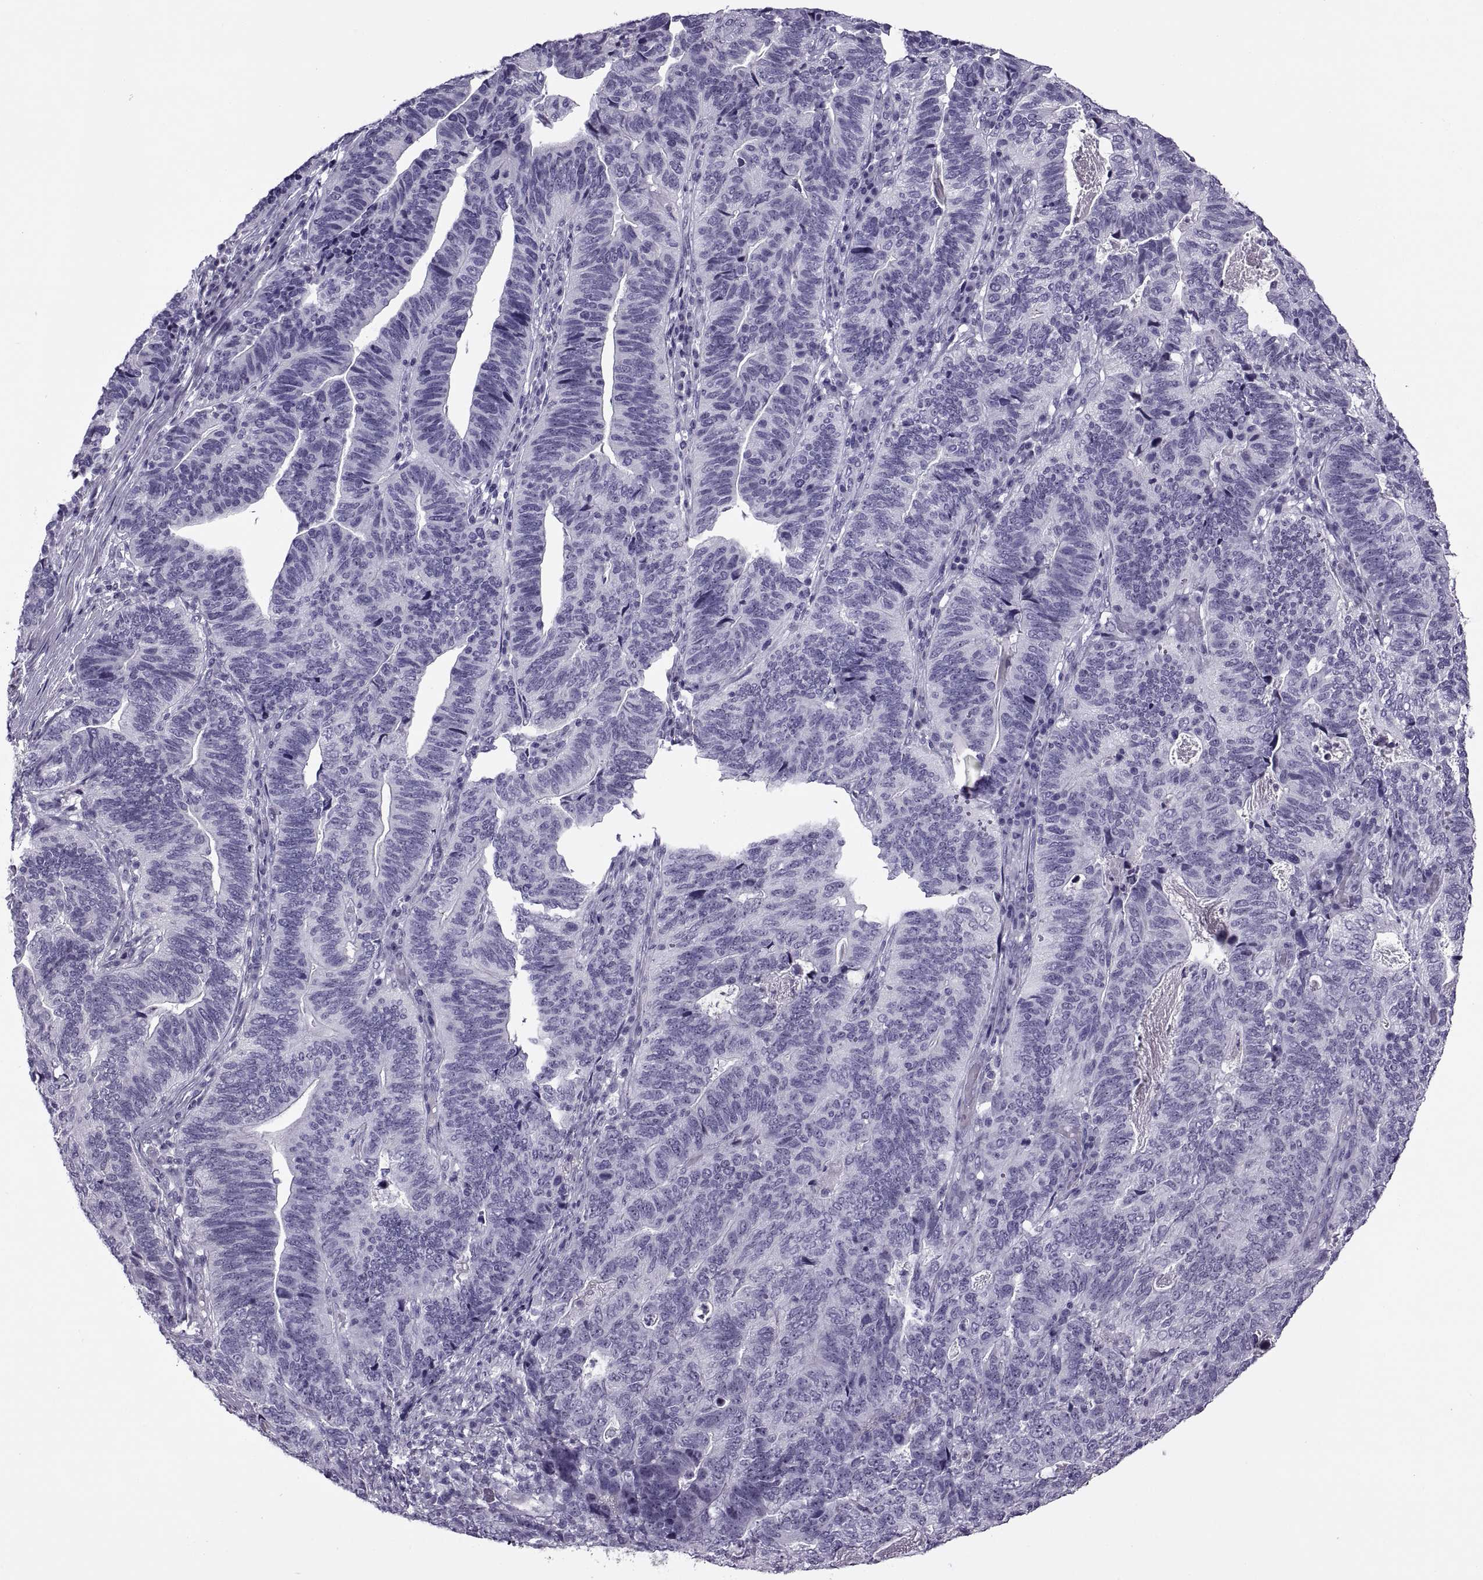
{"staining": {"intensity": "negative", "quantity": "none", "location": "none"}, "tissue": "stomach cancer", "cell_type": "Tumor cells", "image_type": "cancer", "snomed": [{"axis": "morphology", "description": "Adenocarcinoma, NOS"}, {"axis": "topography", "description": "Stomach, upper"}], "caption": "This micrograph is of adenocarcinoma (stomach) stained with immunohistochemistry (IHC) to label a protein in brown with the nuclei are counter-stained blue. There is no expression in tumor cells.", "gene": "FAM24A", "patient": {"sex": "female", "age": 67}}